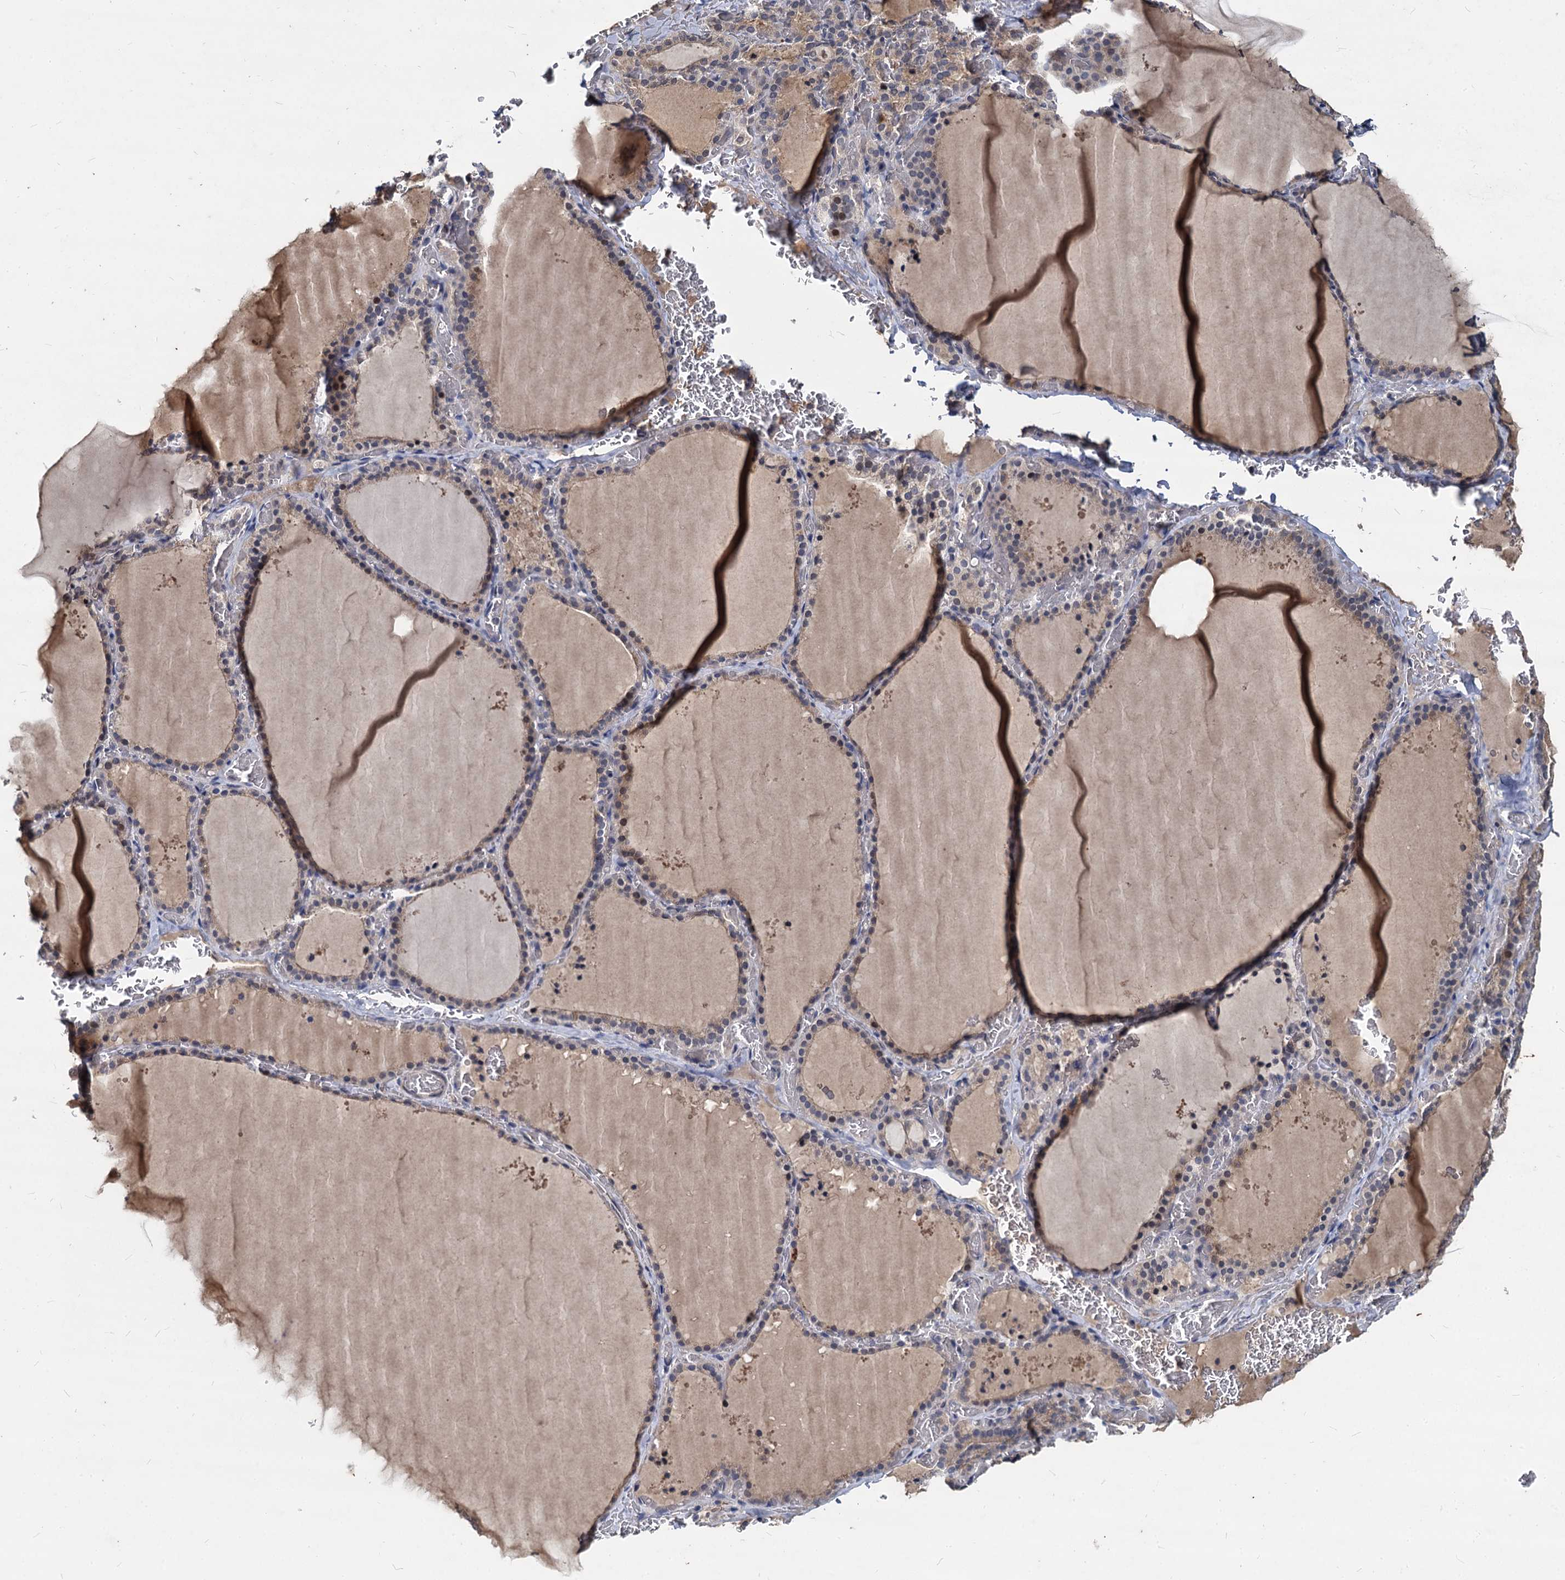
{"staining": {"intensity": "strong", "quantity": "<25%", "location": "cytoplasmic/membranous"}, "tissue": "thyroid gland", "cell_type": "Glandular cells", "image_type": "normal", "snomed": [{"axis": "morphology", "description": "Normal tissue, NOS"}, {"axis": "topography", "description": "Thyroid gland"}], "caption": "Immunohistochemistry image of normal human thyroid gland stained for a protein (brown), which demonstrates medium levels of strong cytoplasmic/membranous expression in approximately <25% of glandular cells.", "gene": "CCDC184", "patient": {"sex": "female", "age": 39}}